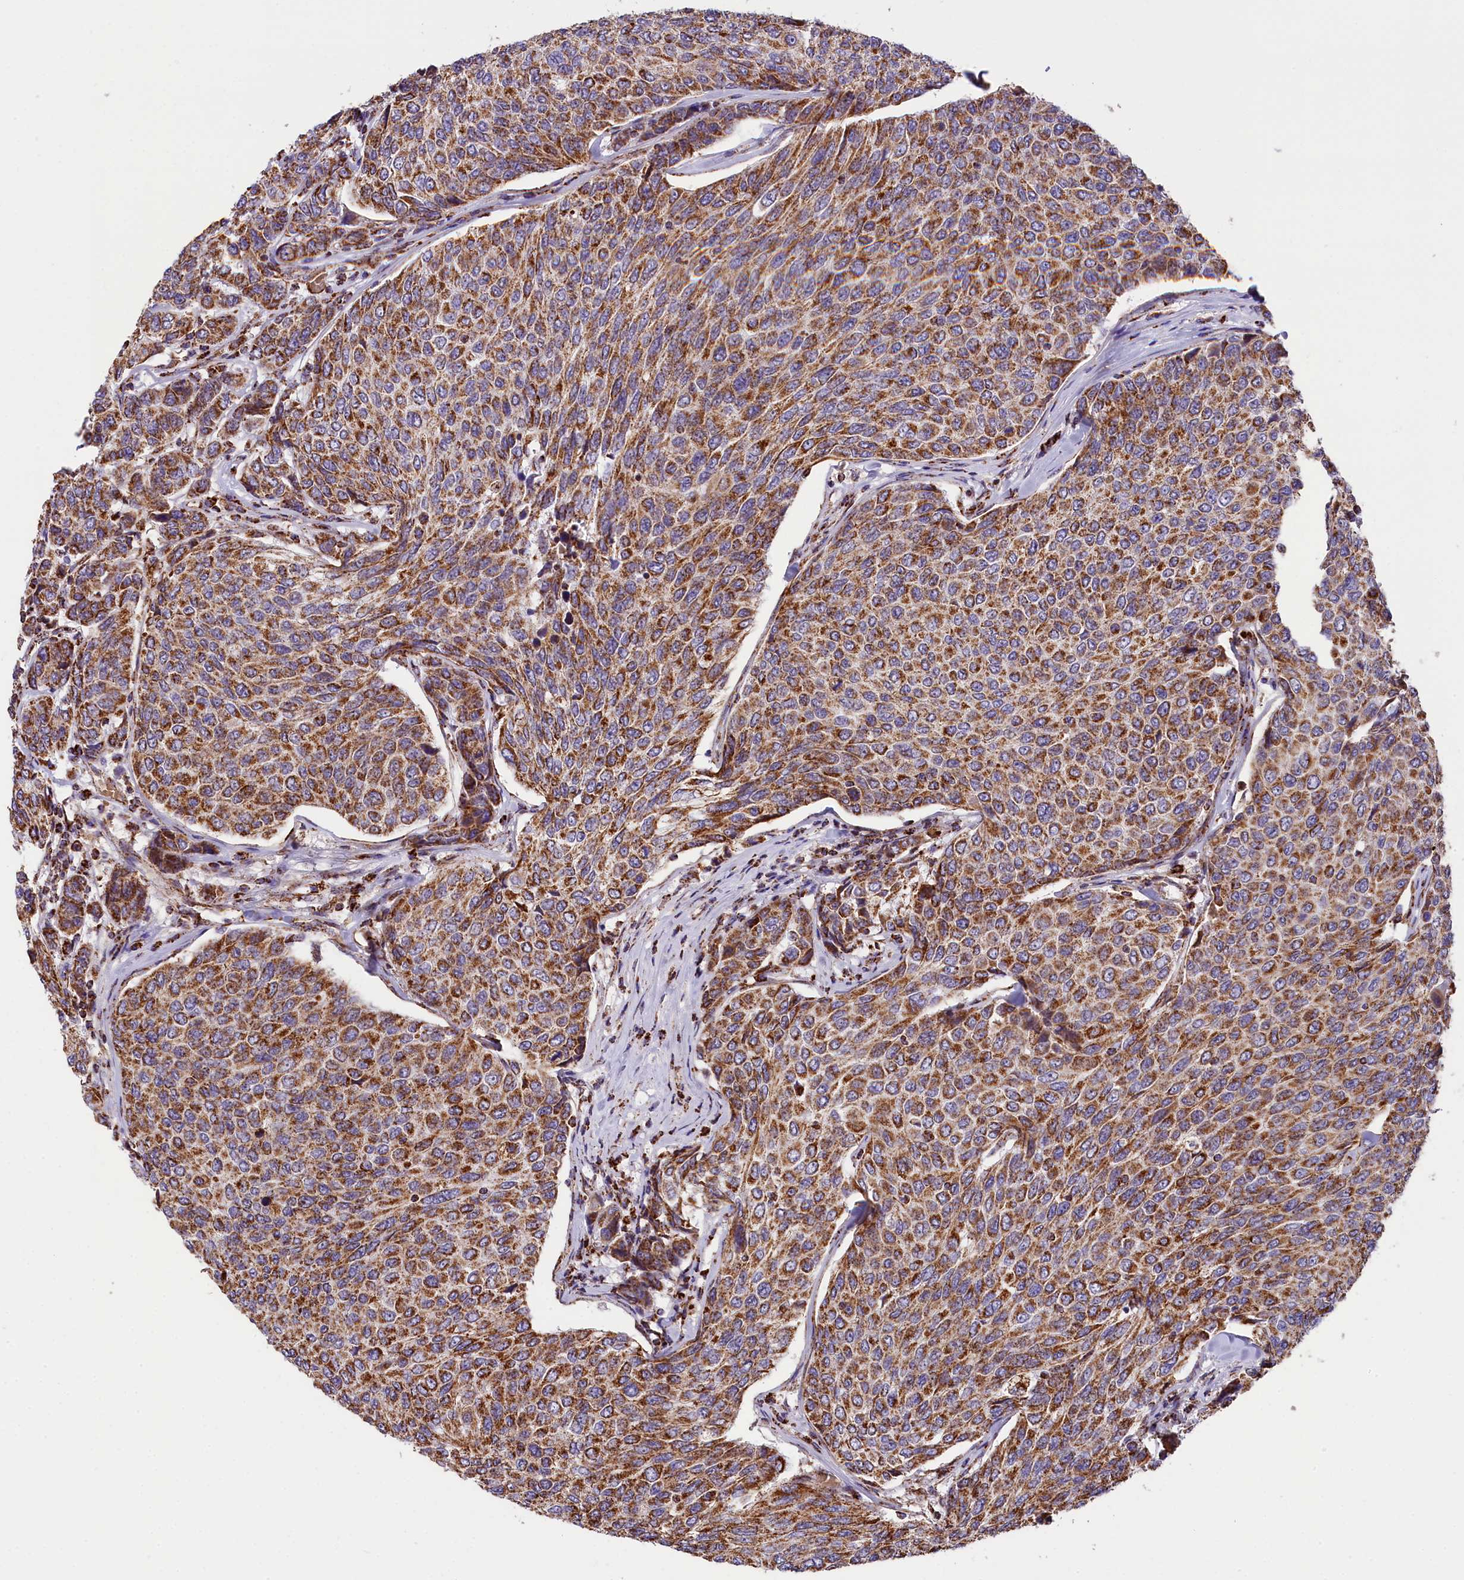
{"staining": {"intensity": "strong", "quantity": ">75%", "location": "cytoplasmic/membranous"}, "tissue": "breast cancer", "cell_type": "Tumor cells", "image_type": "cancer", "snomed": [{"axis": "morphology", "description": "Duct carcinoma"}, {"axis": "topography", "description": "Breast"}], "caption": "Protein expression analysis of human breast cancer reveals strong cytoplasmic/membranous positivity in approximately >75% of tumor cells.", "gene": "NDUFA8", "patient": {"sex": "female", "age": 55}}